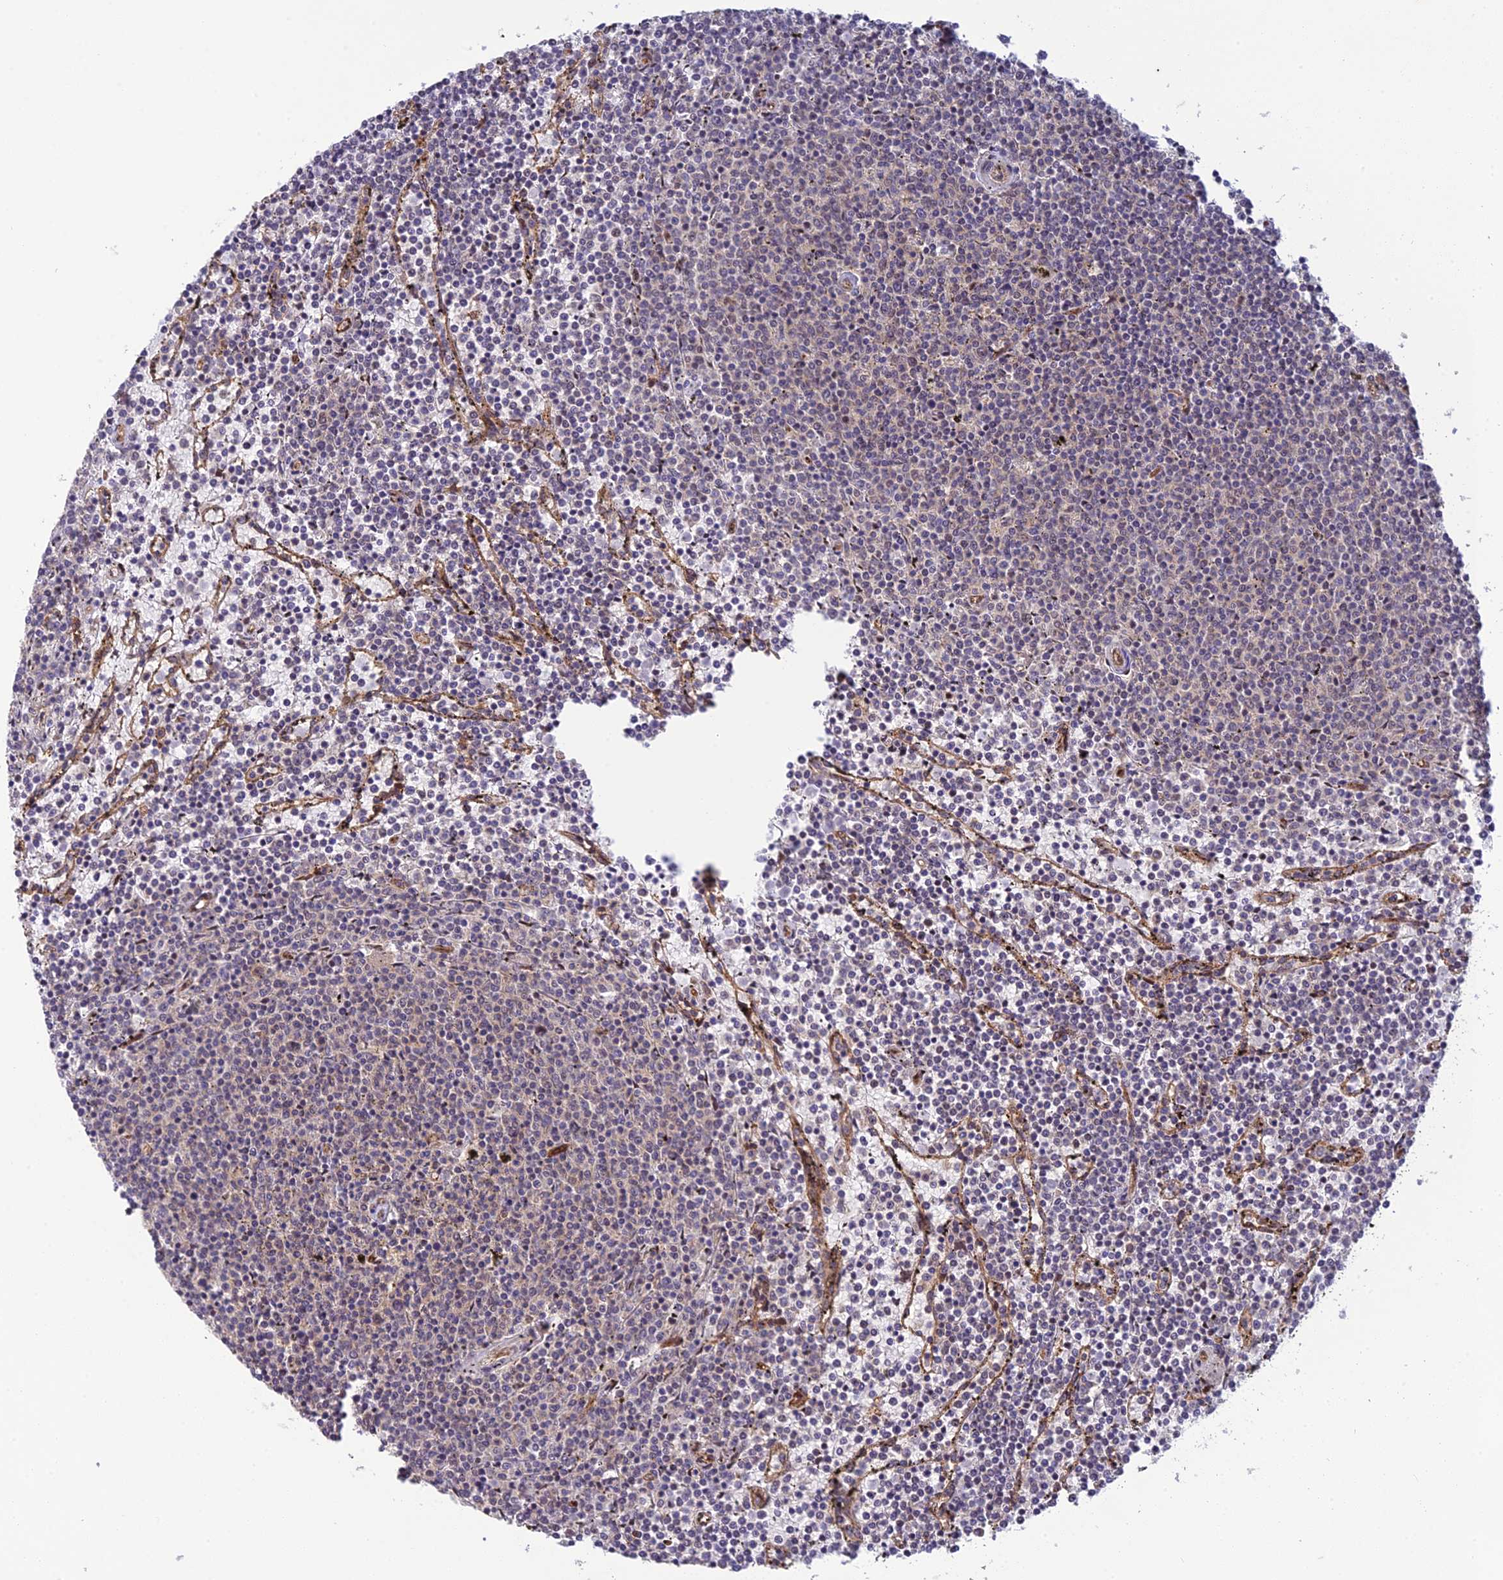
{"staining": {"intensity": "weak", "quantity": "<25%", "location": "nuclear"}, "tissue": "lymphoma", "cell_type": "Tumor cells", "image_type": "cancer", "snomed": [{"axis": "morphology", "description": "Malignant lymphoma, non-Hodgkin's type, Low grade"}, {"axis": "topography", "description": "Spleen"}], "caption": "Human low-grade malignant lymphoma, non-Hodgkin's type stained for a protein using immunohistochemistry (IHC) displays no expression in tumor cells.", "gene": "RANBP3", "patient": {"sex": "female", "age": 50}}